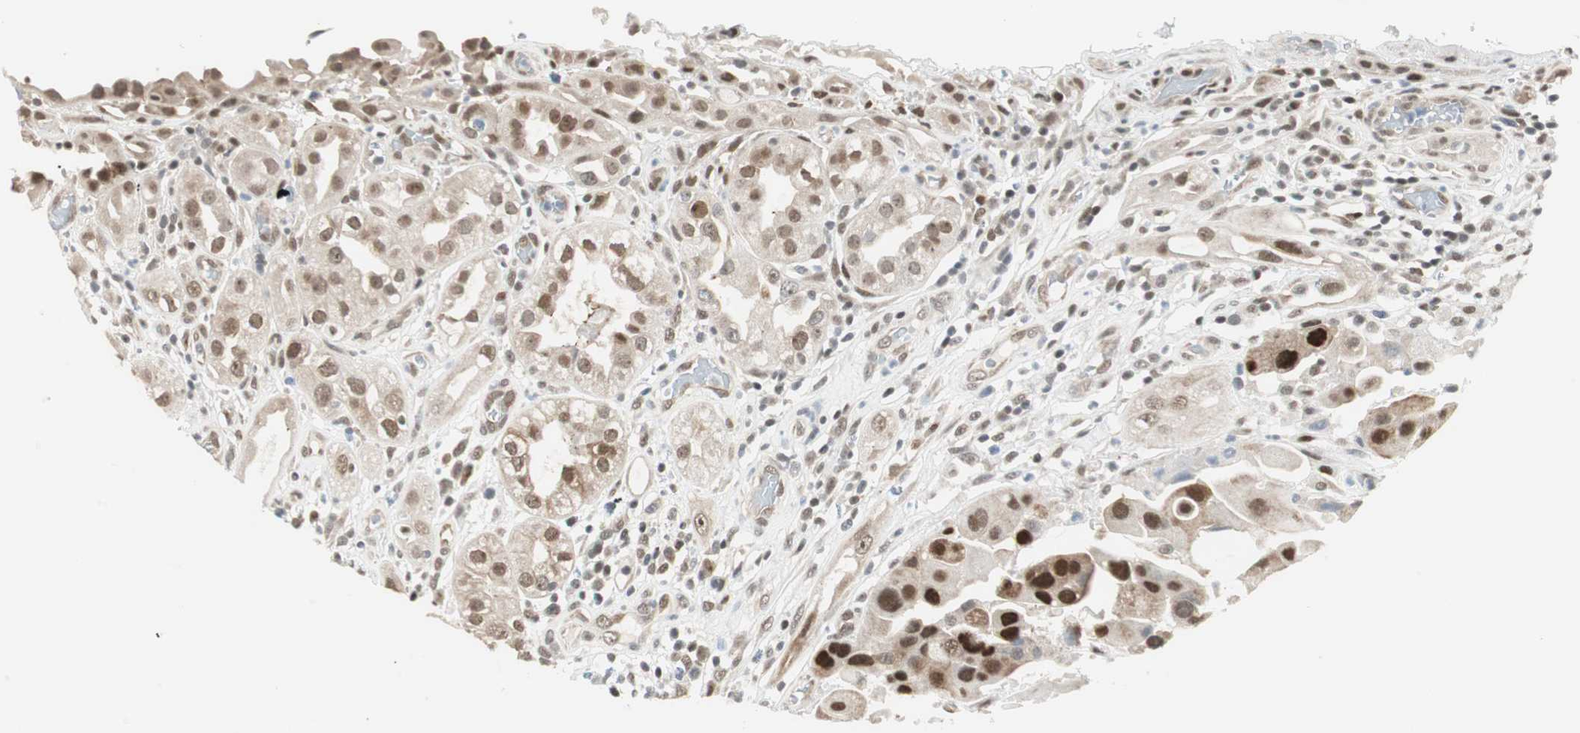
{"staining": {"intensity": "strong", "quantity": ">75%", "location": "nuclear"}, "tissue": "urothelial cancer", "cell_type": "Tumor cells", "image_type": "cancer", "snomed": [{"axis": "morphology", "description": "Urothelial carcinoma, High grade"}, {"axis": "topography", "description": "Urinary bladder"}], "caption": "High-grade urothelial carcinoma stained with a brown dye displays strong nuclear positive expression in approximately >75% of tumor cells.", "gene": "ZBTB17", "patient": {"sex": "female", "age": 64}}